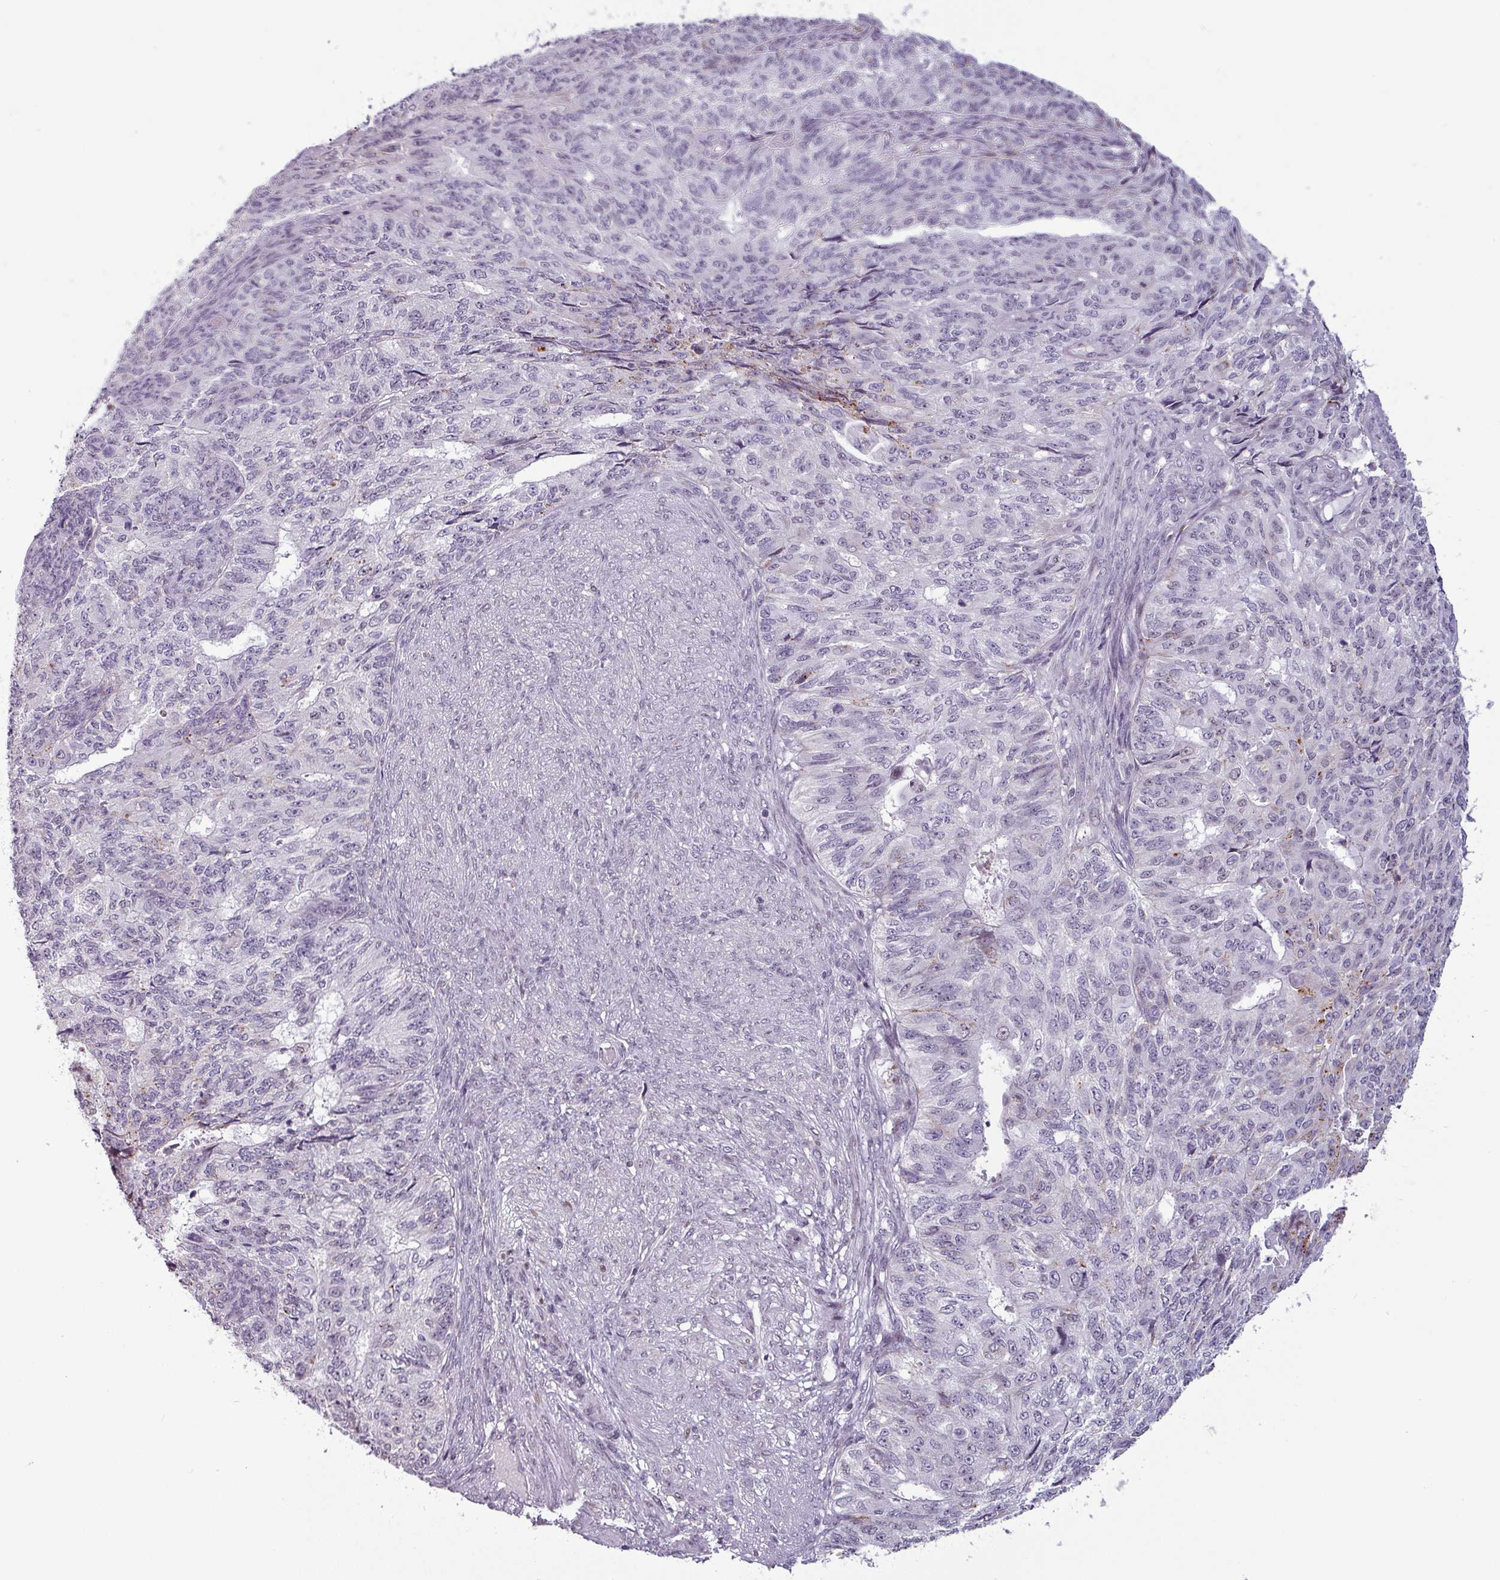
{"staining": {"intensity": "negative", "quantity": "none", "location": "none"}, "tissue": "endometrial cancer", "cell_type": "Tumor cells", "image_type": "cancer", "snomed": [{"axis": "morphology", "description": "Adenocarcinoma, NOS"}, {"axis": "topography", "description": "Endometrium"}], "caption": "An image of human endometrial adenocarcinoma is negative for staining in tumor cells.", "gene": "TMEFF1", "patient": {"sex": "female", "age": 32}}